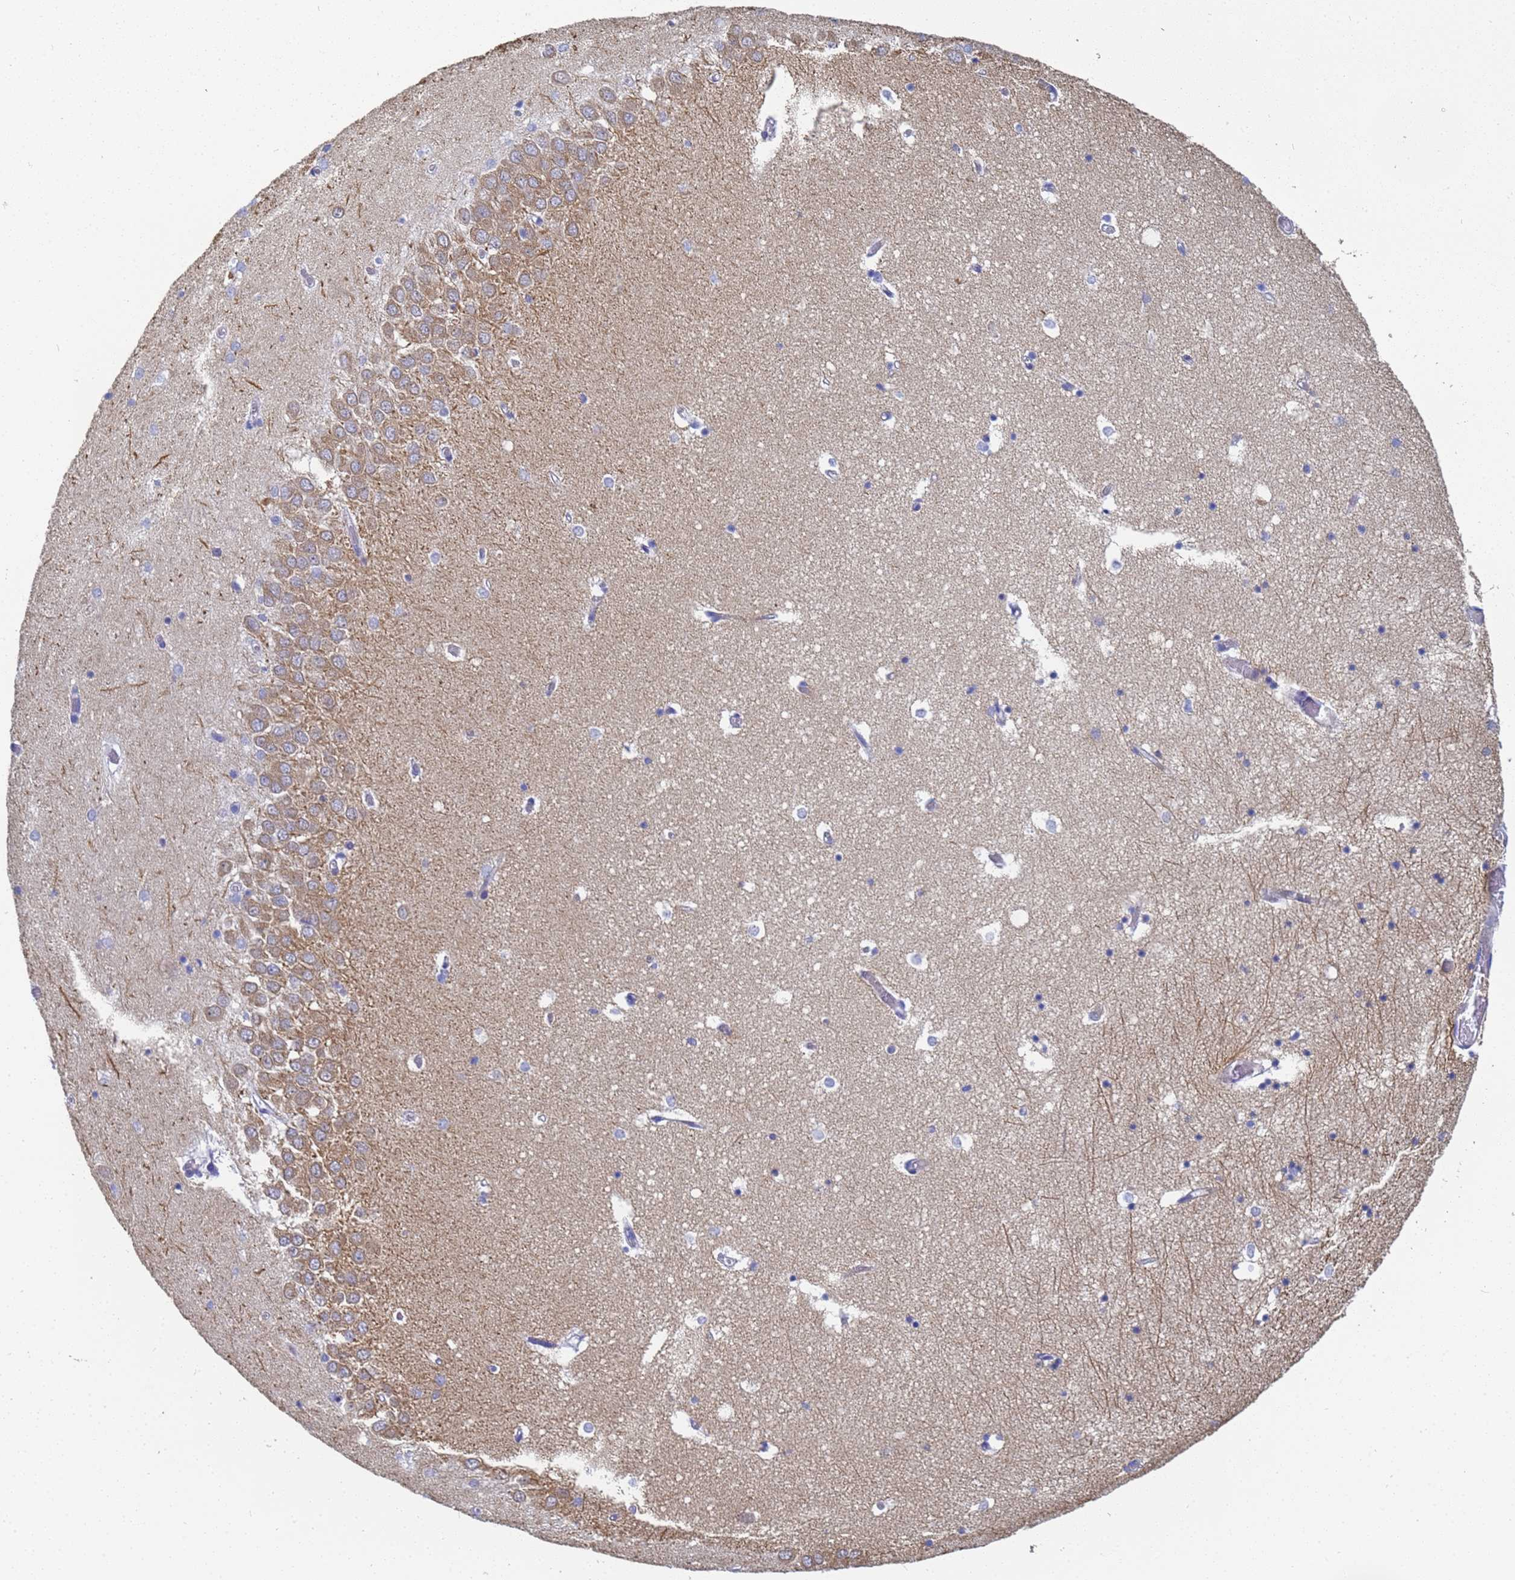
{"staining": {"intensity": "negative", "quantity": "none", "location": "none"}, "tissue": "hippocampus", "cell_type": "Glial cells", "image_type": "normal", "snomed": [{"axis": "morphology", "description": "Normal tissue, NOS"}, {"axis": "topography", "description": "Hippocampus"}], "caption": "This histopathology image is of normal hippocampus stained with immunohistochemistry to label a protein in brown with the nuclei are counter-stained blue. There is no staining in glial cells.", "gene": "ENSG00000198211", "patient": {"sex": "male", "age": 70}}